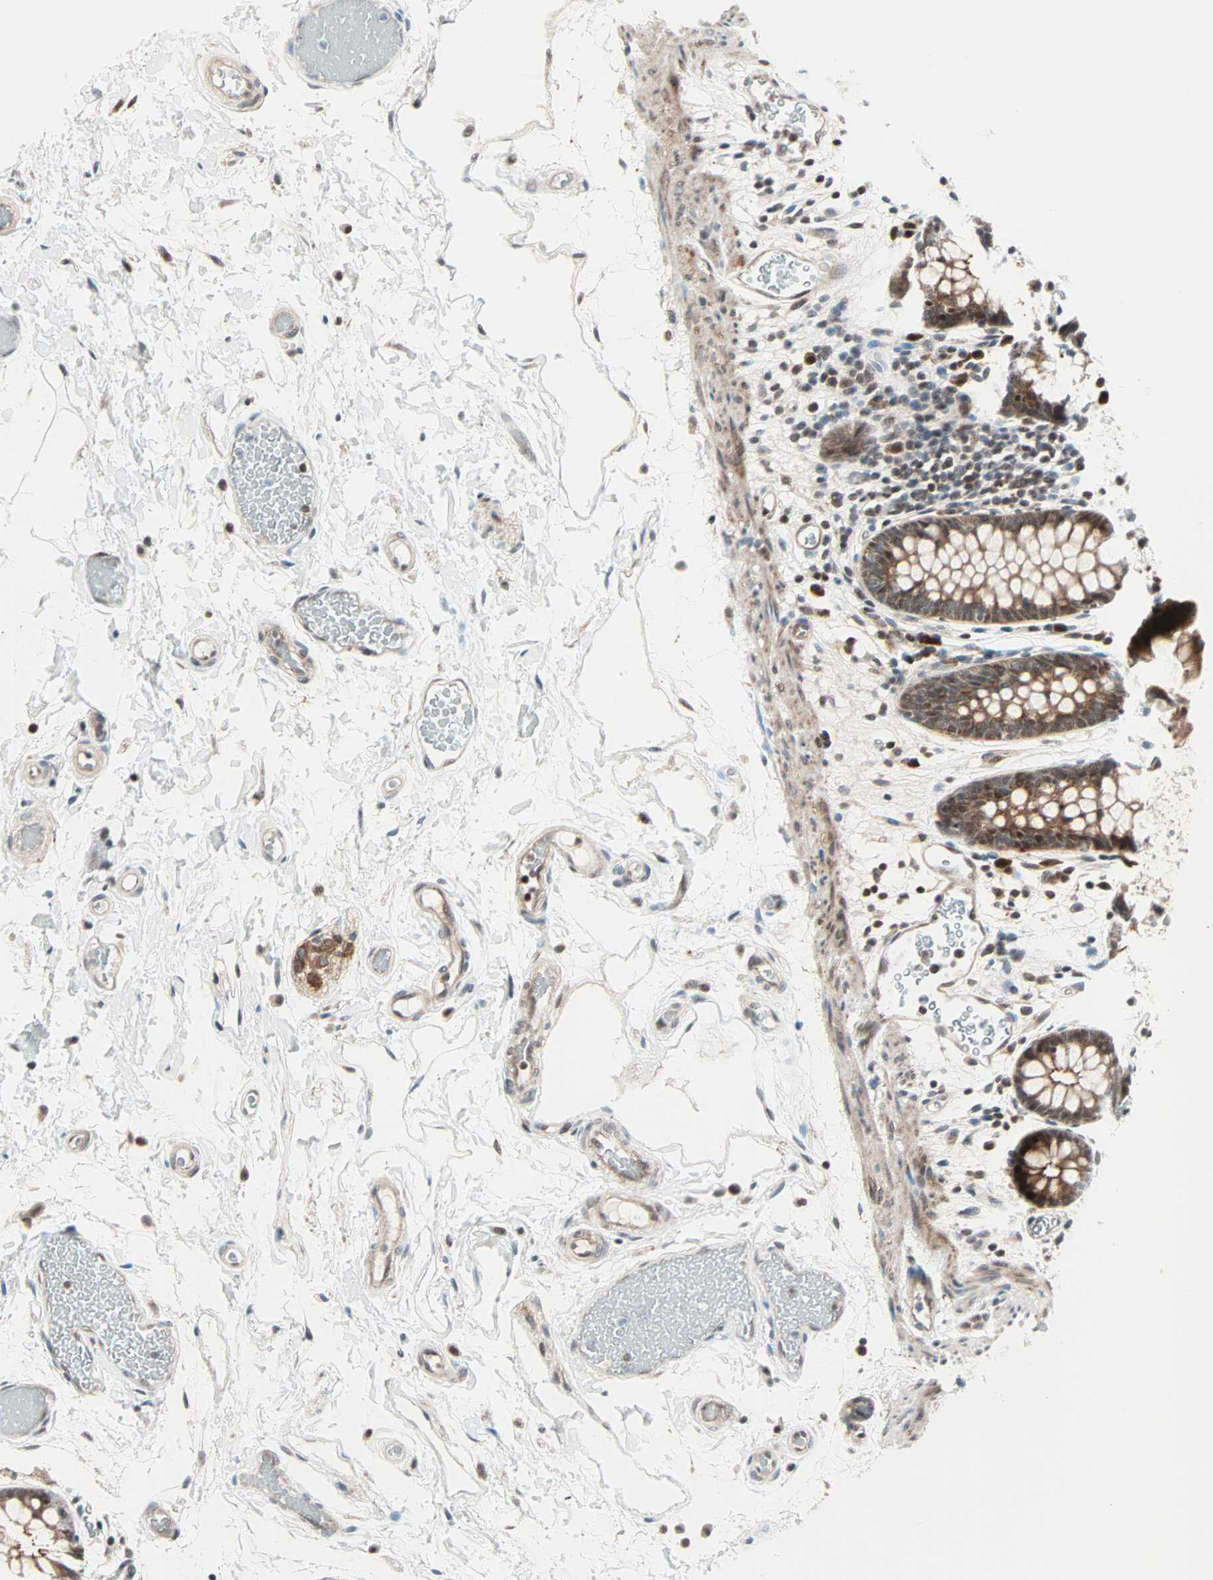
{"staining": {"intensity": "weak", "quantity": "25%-75%", "location": "cytoplasmic/membranous"}, "tissue": "colon", "cell_type": "Endothelial cells", "image_type": "normal", "snomed": [{"axis": "morphology", "description": "Normal tissue, NOS"}, {"axis": "topography", "description": "Smooth muscle"}, {"axis": "topography", "description": "Colon"}], "caption": "Immunohistochemical staining of unremarkable human colon demonstrates 25%-75% levels of weak cytoplasmic/membranous protein staining in about 25%-75% of endothelial cells.", "gene": "CBX4", "patient": {"sex": "male", "age": 67}}